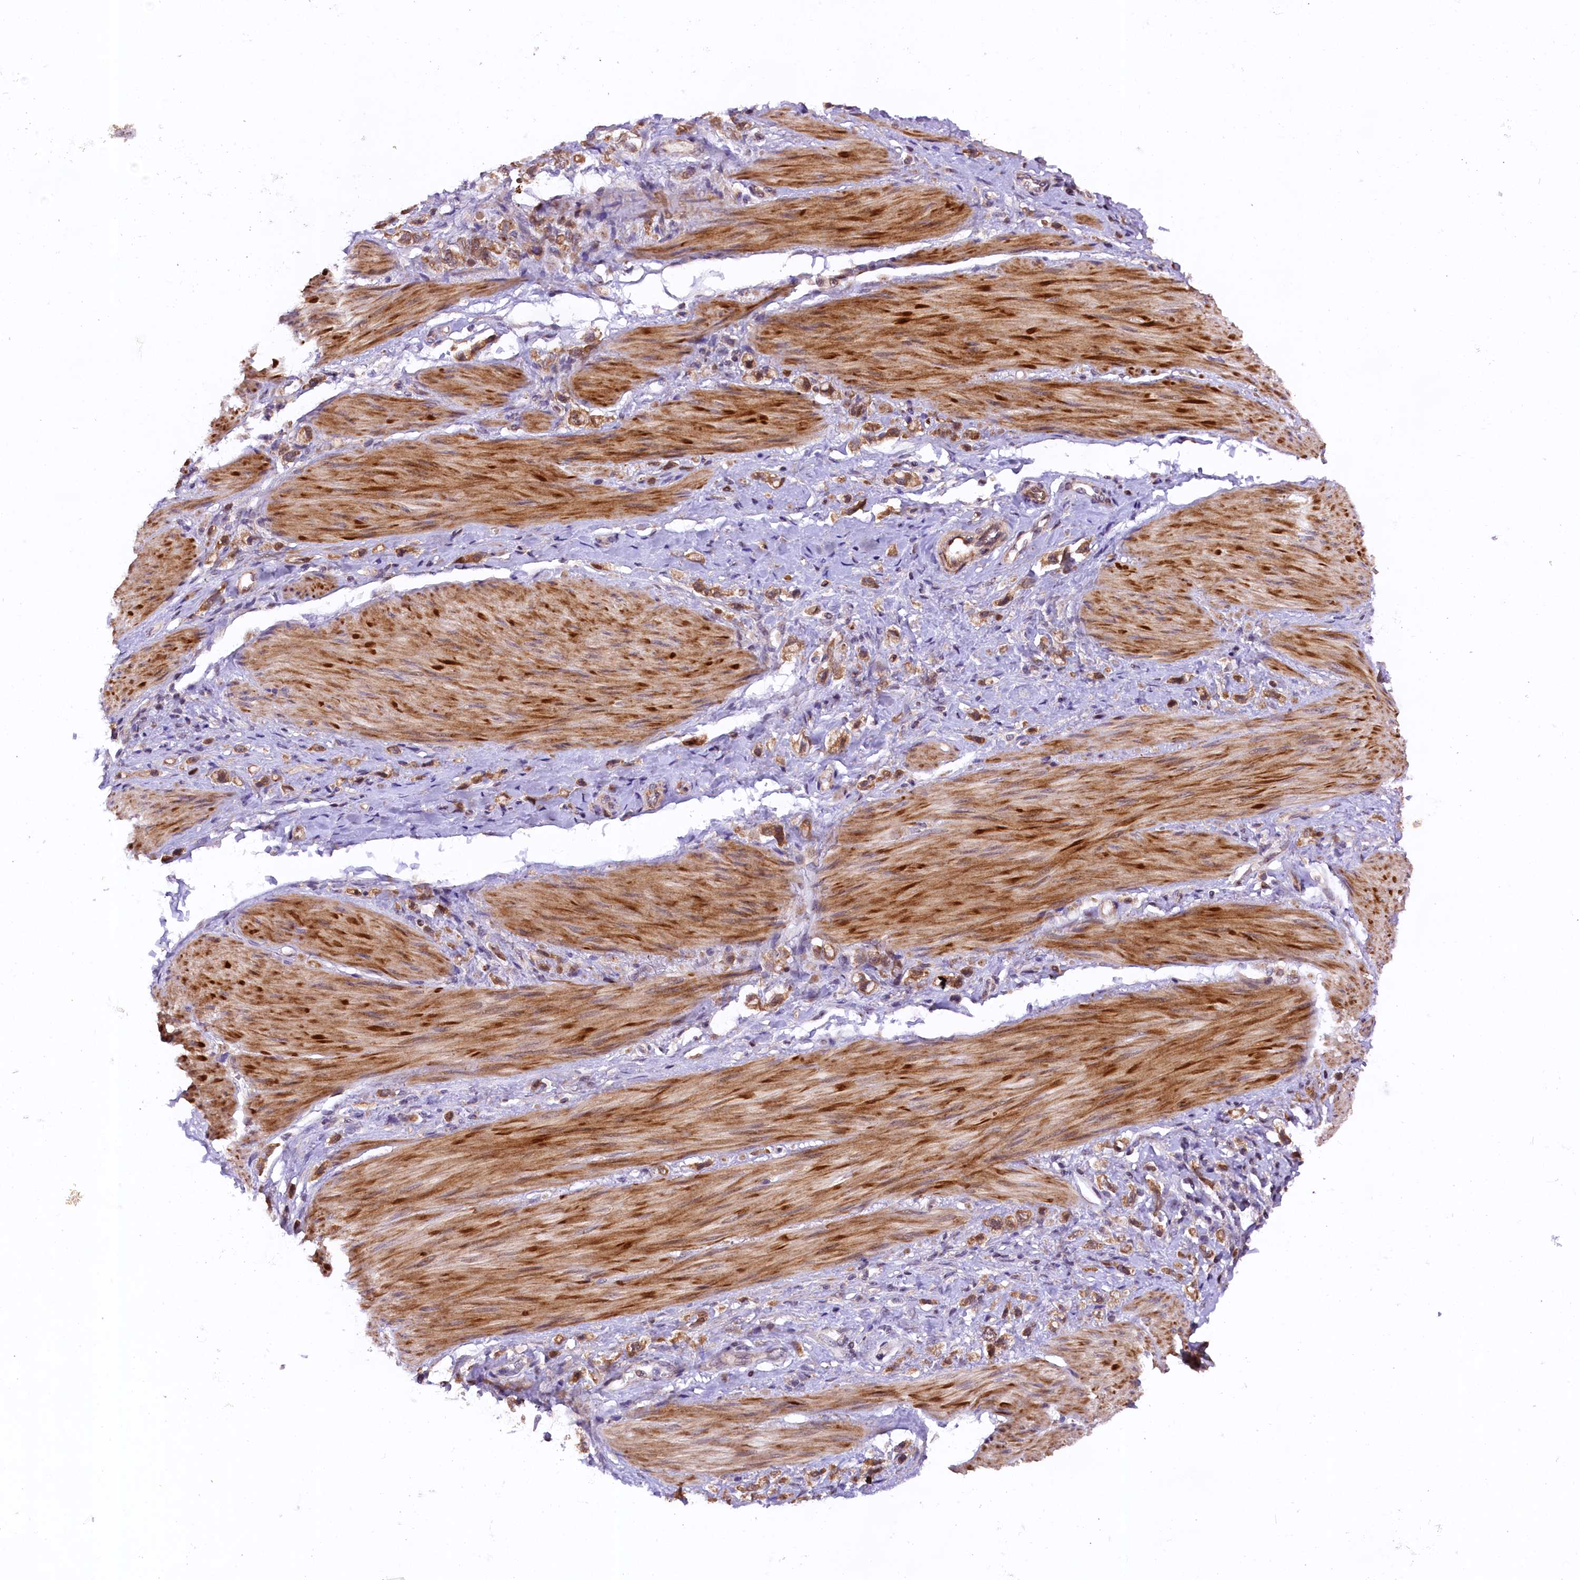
{"staining": {"intensity": "moderate", "quantity": ">75%", "location": "cytoplasmic/membranous"}, "tissue": "stomach cancer", "cell_type": "Tumor cells", "image_type": "cancer", "snomed": [{"axis": "morphology", "description": "Adenocarcinoma, NOS"}, {"axis": "topography", "description": "Stomach"}], "caption": "High-power microscopy captured an immunohistochemistry histopathology image of stomach cancer, revealing moderate cytoplasmic/membranous staining in about >75% of tumor cells.", "gene": "DOHH", "patient": {"sex": "female", "age": 65}}